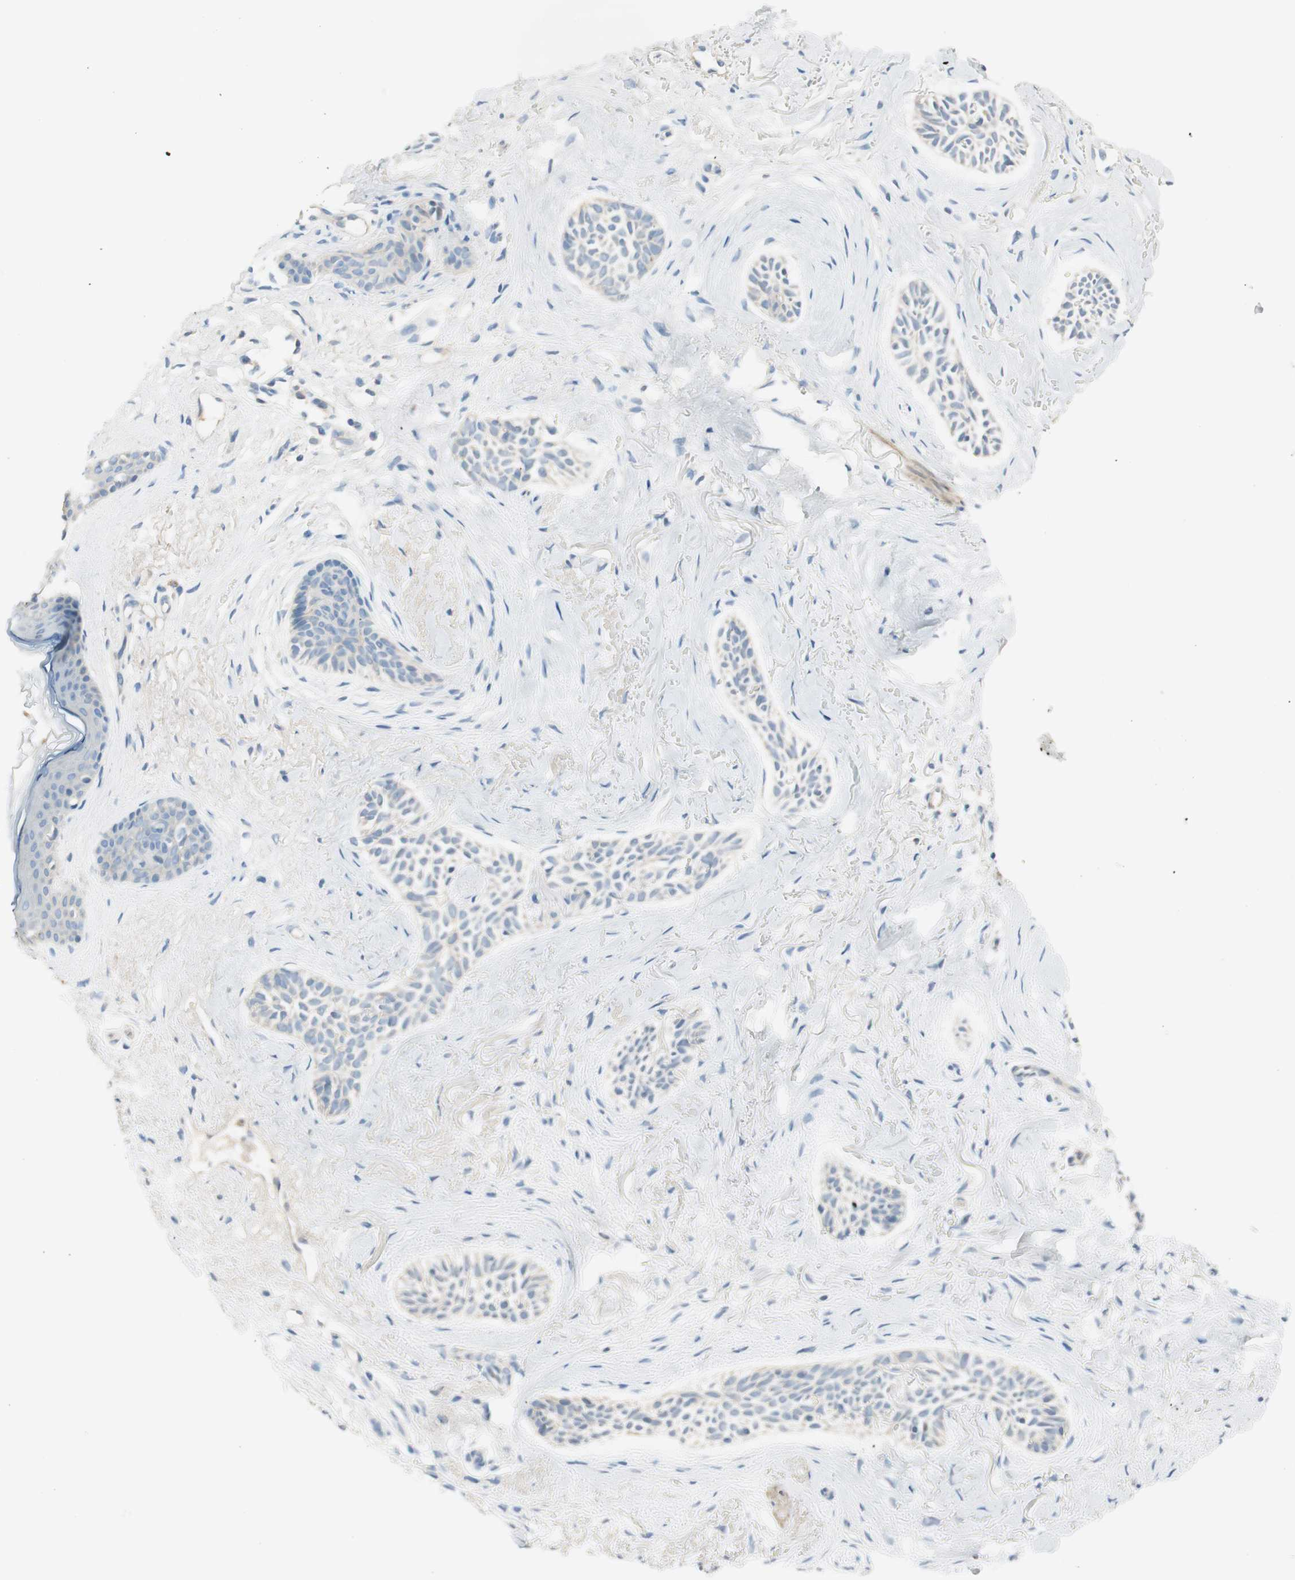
{"staining": {"intensity": "negative", "quantity": "none", "location": "none"}, "tissue": "skin cancer", "cell_type": "Tumor cells", "image_type": "cancer", "snomed": [{"axis": "morphology", "description": "Normal tissue, NOS"}, {"axis": "morphology", "description": "Basal cell carcinoma"}, {"axis": "topography", "description": "Skin"}], "caption": "The image displays no staining of tumor cells in skin basal cell carcinoma. (IHC, brightfield microscopy, high magnification).", "gene": "TACR3", "patient": {"sex": "female", "age": 84}}